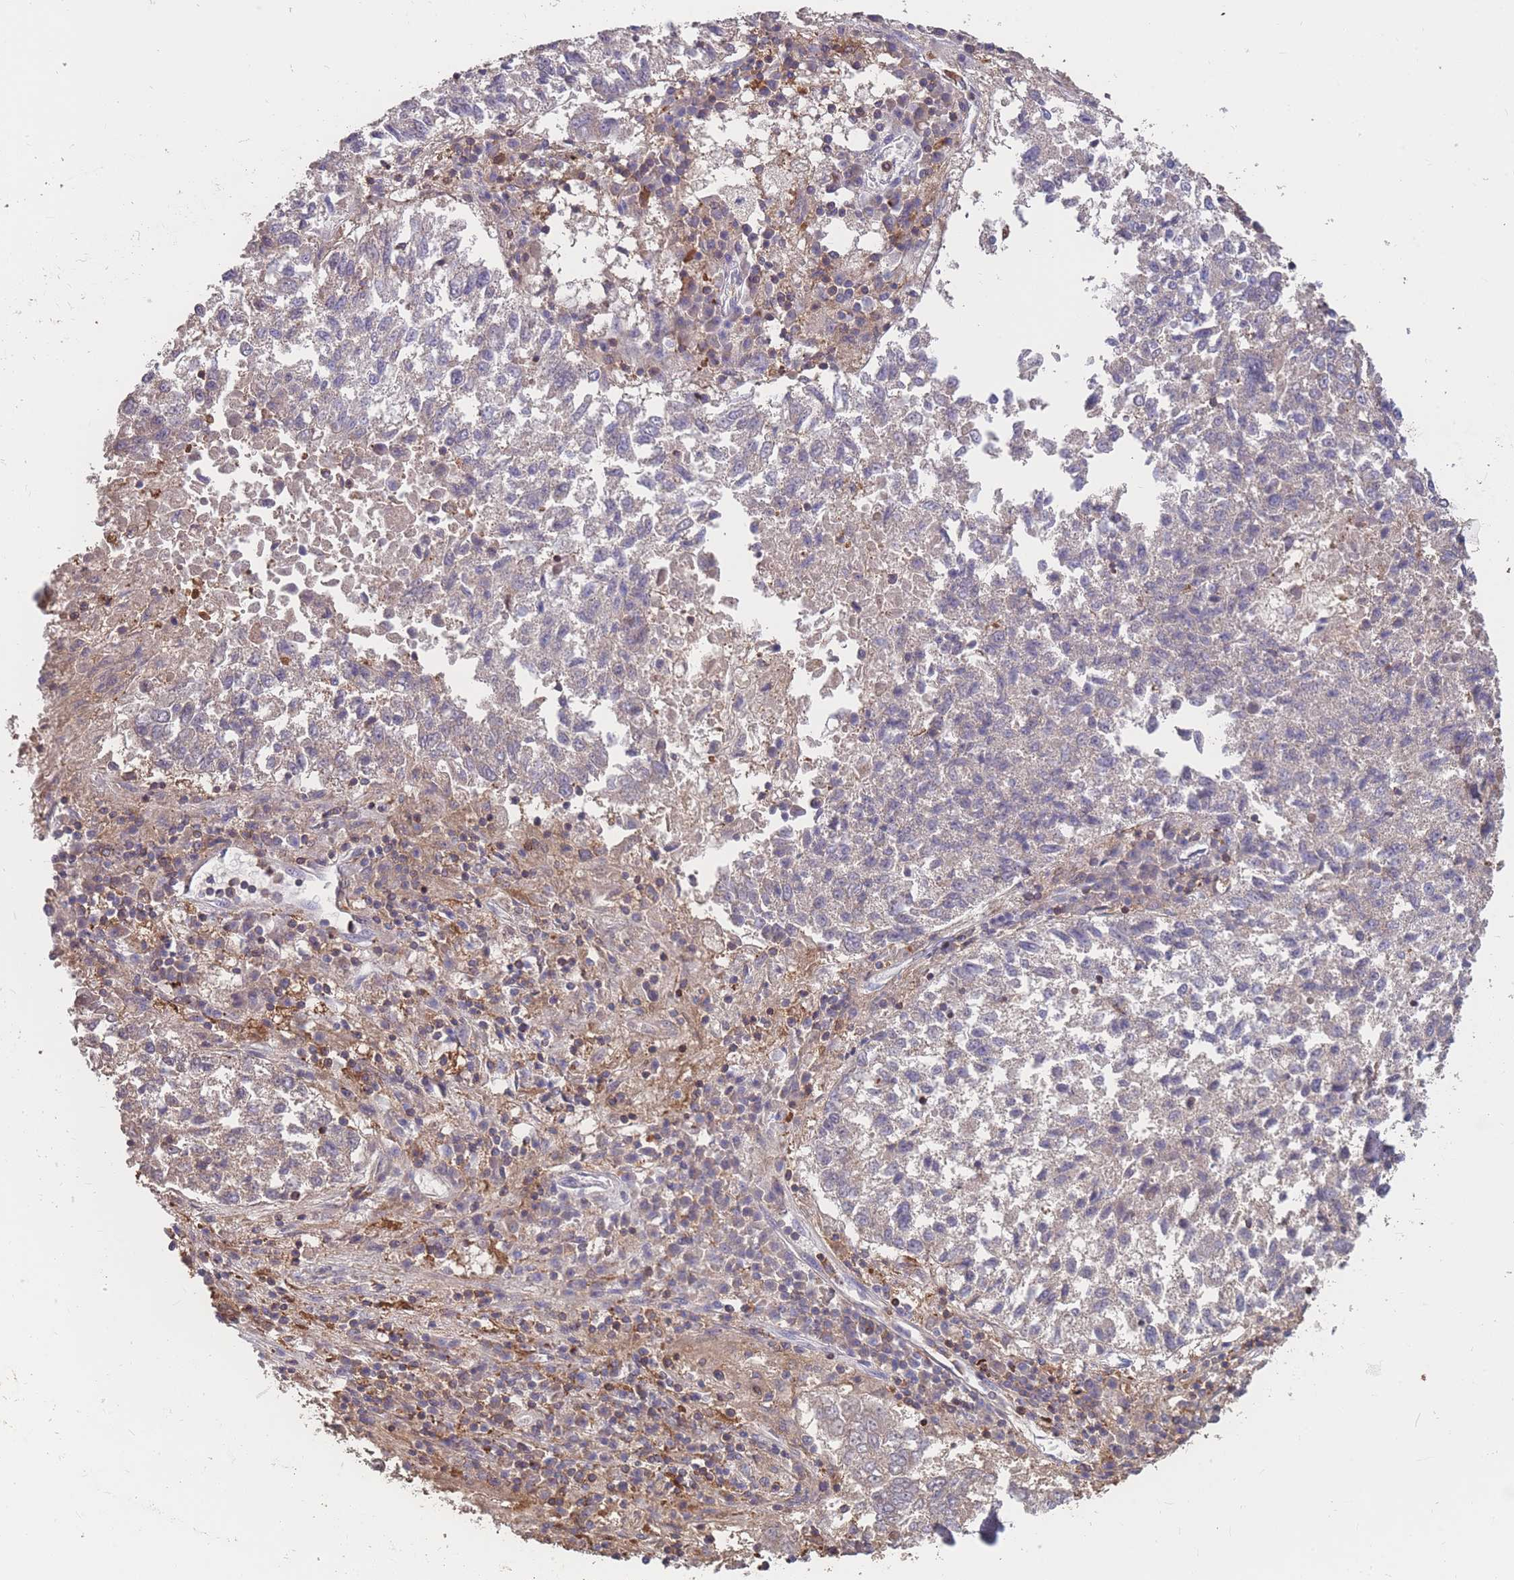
{"staining": {"intensity": "negative", "quantity": "none", "location": "none"}, "tissue": "lung cancer", "cell_type": "Tumor cells", "image_type": "cancer", "snomed": [{"axis": "morphology", "description": "Squamous cell carcinoma, NOS"}, {"axis": "topography", "description": "Lung"}], "caption": "An IHC micrograph of squamous cell carcinoma (lung) is shown. There is no staining in tumor cells of squamous cell carcinoma (lung).", "gene": "CD33", "patient": {"sex": "male", "age": 73}}